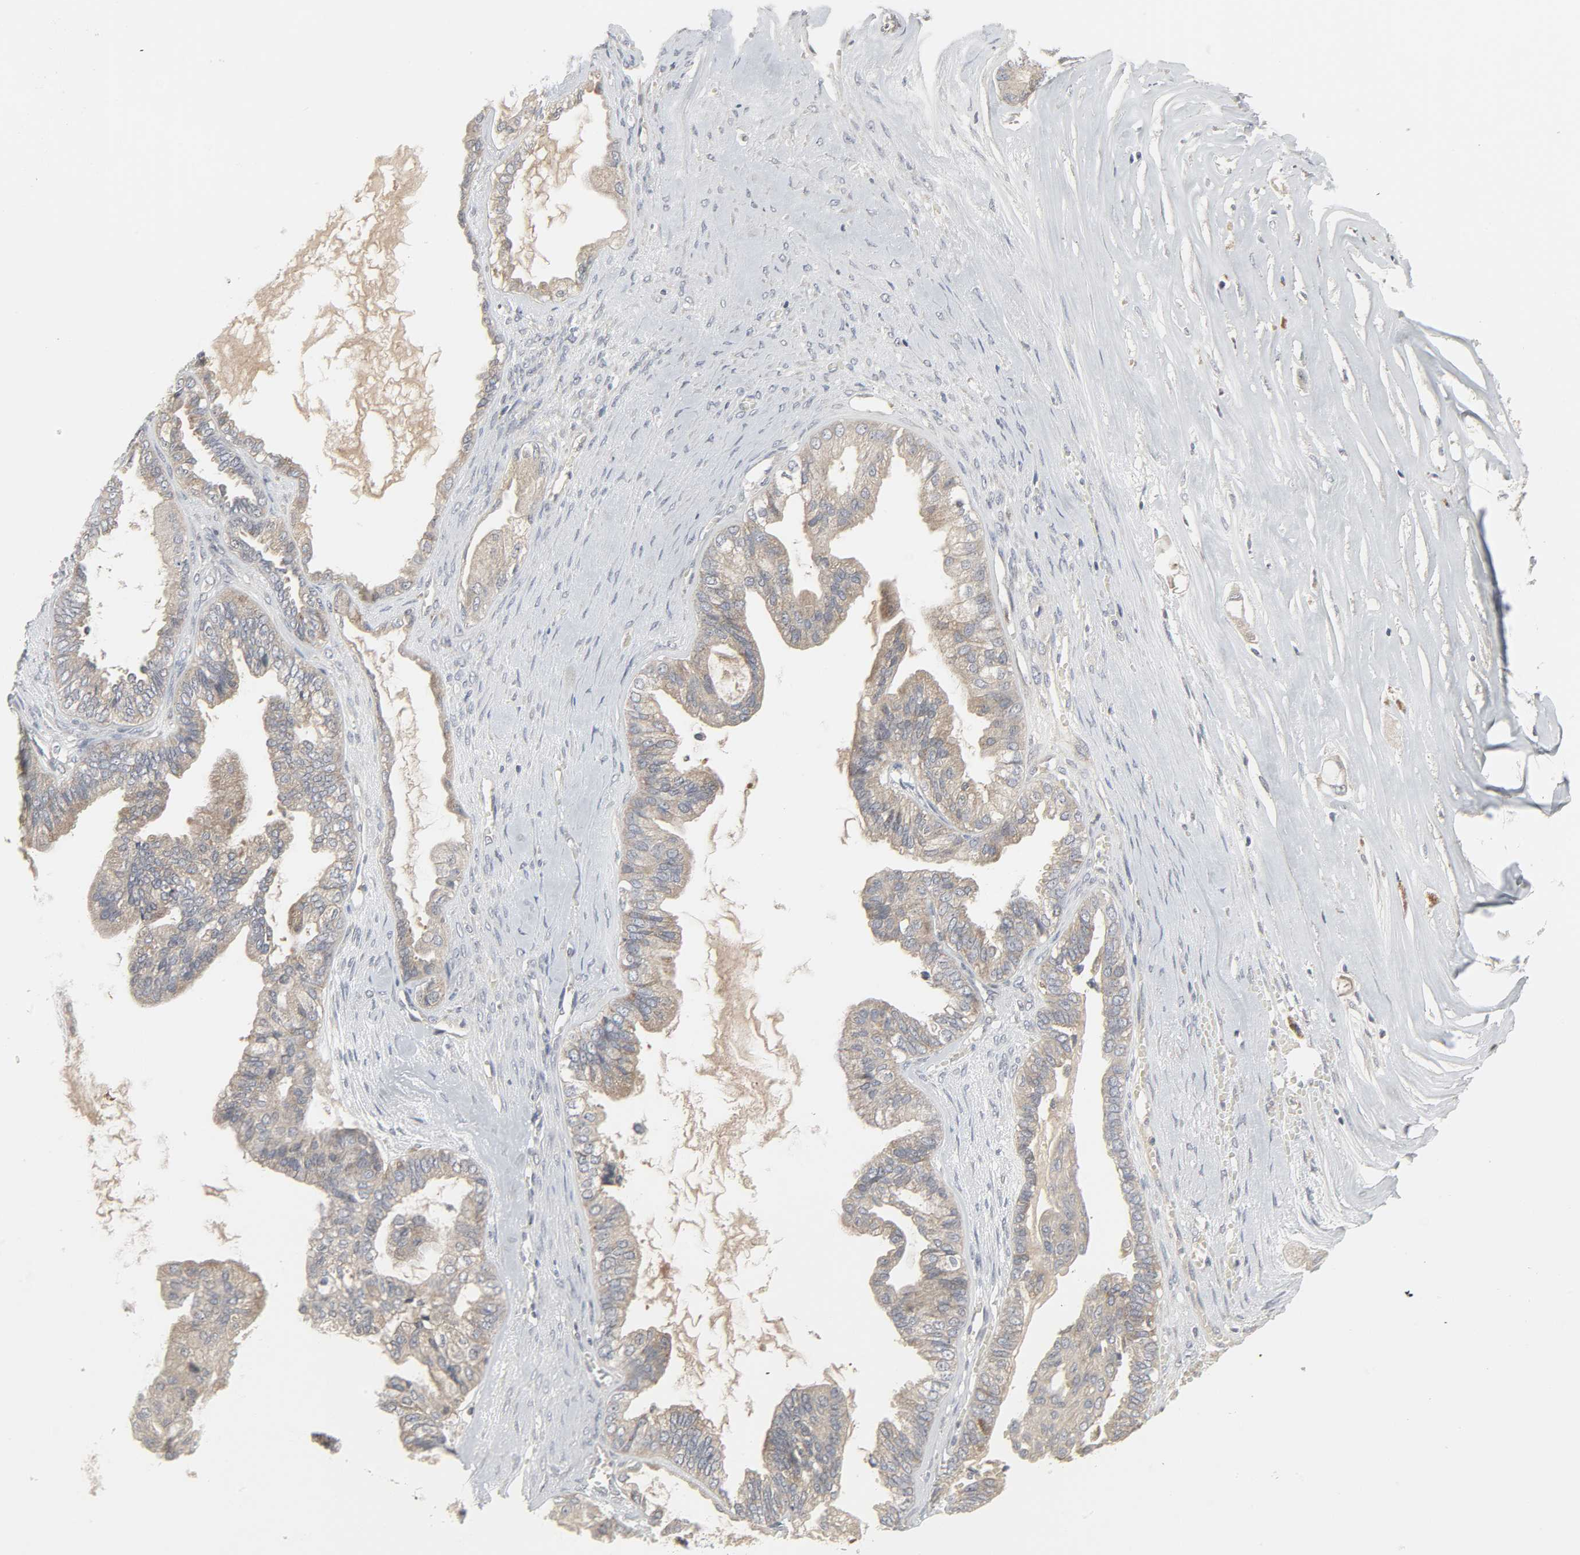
{"staining": {"intensity": "moderate", "quantity": ">75%", "location": "cytoplasmic/membranous"}, "tissue": "ovarian cancer", "cell_type": "Tumor cells", "image_type": "cancer", "snomed": [{"axis": "morphology", "description": "Carcinoma, NOS"}, {"axis": "morphology", "description": "Carcinoma, endometroid"}, {"axis": "topography", "description": "Ovary"}], "caption": "Carcinoma (ovarian) stained with a brown dye reveals moderate cytoplasmic/membranous positive expression in about >75% of tumor cells.", "gene": "CLIP1", "patient": {"sex": "female", "age": 50}}